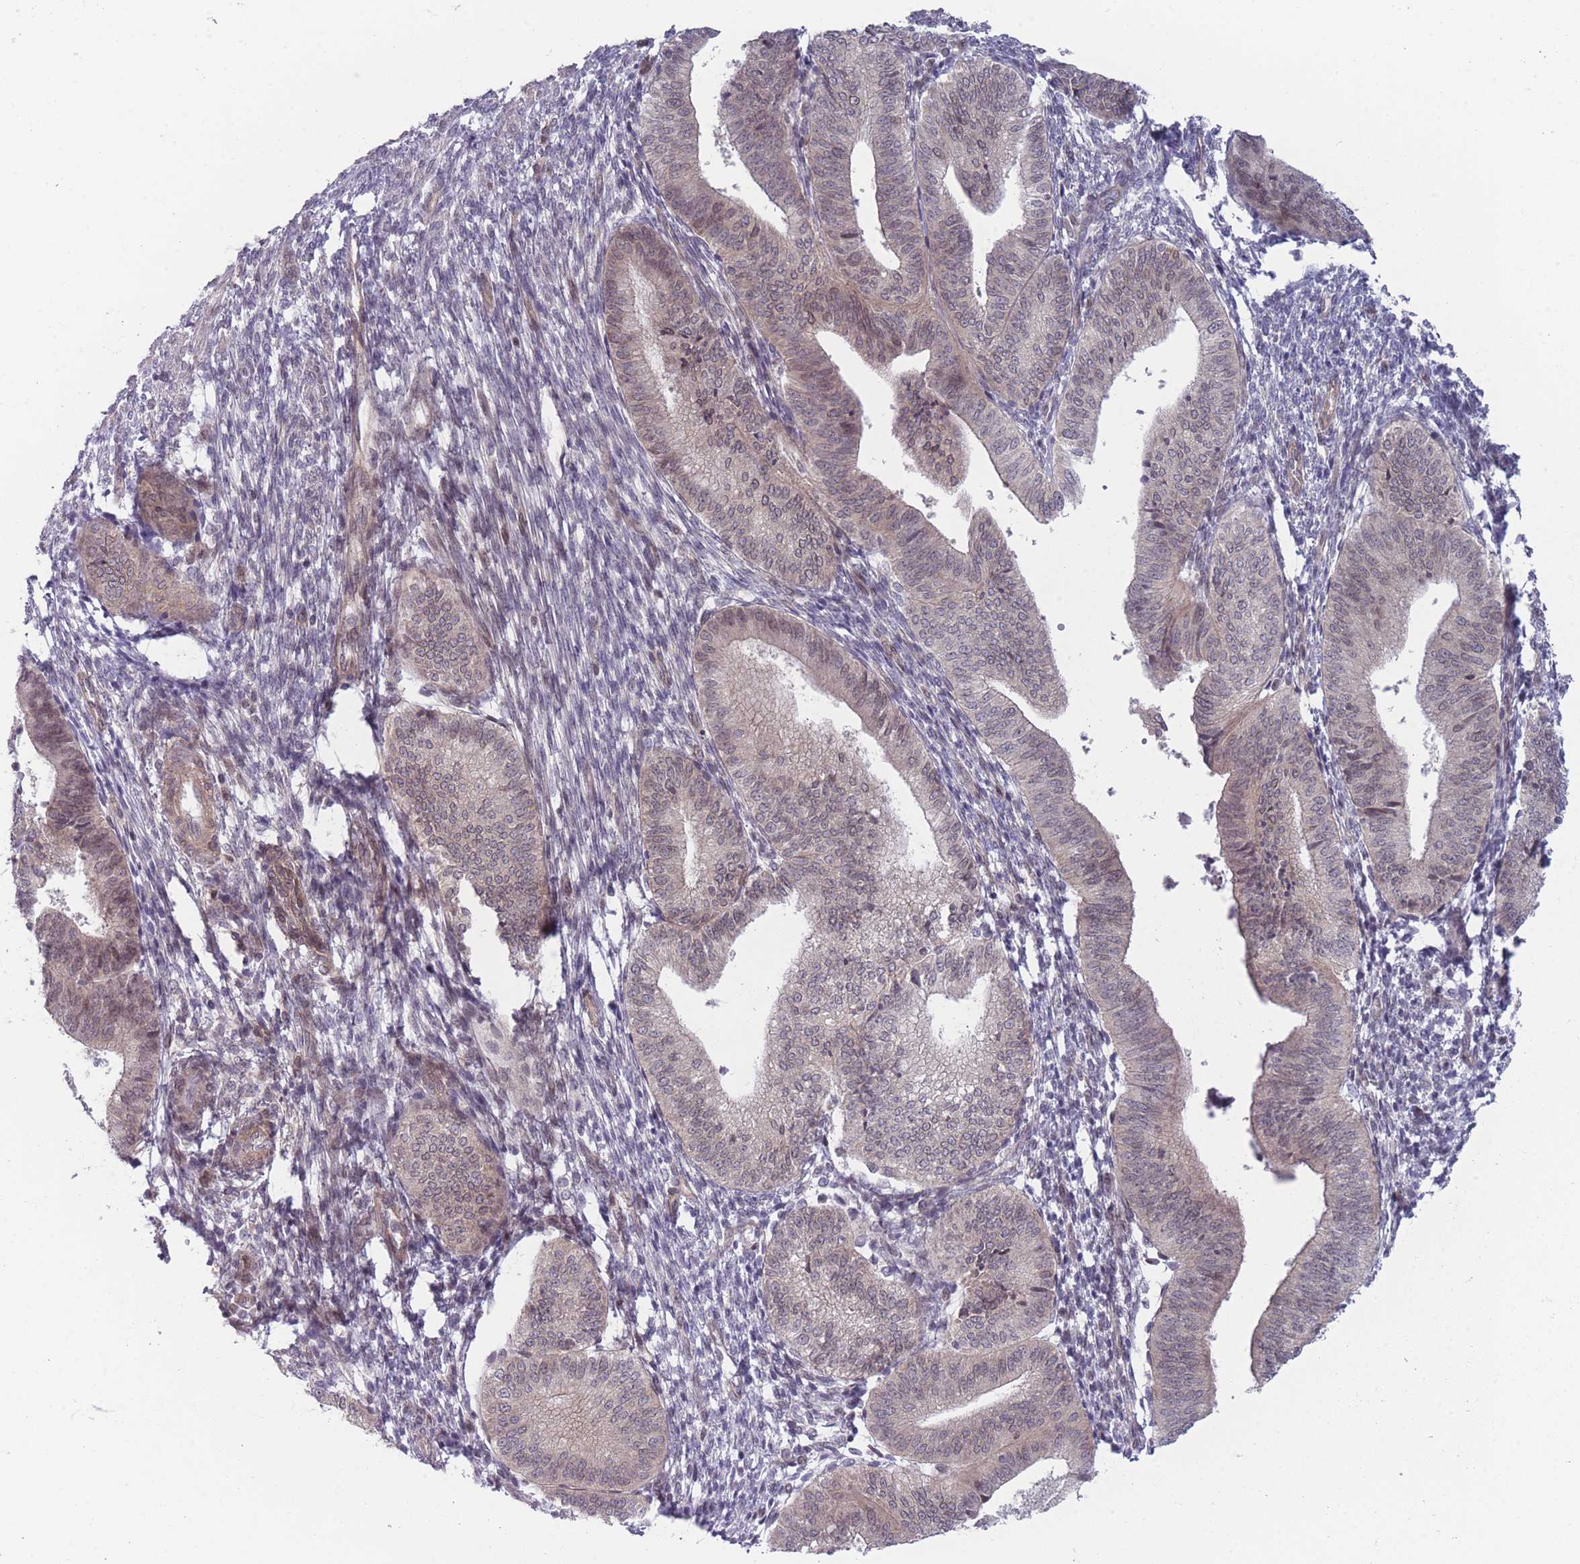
{"staining": {"intensity": "negative", "quantity": "none", "location": "none"}, "tissue": "endometrium", "cell_type": "Cells in endometrial stroma", "image_type": "normal", "snomed": [{"axis": "morphology", "description": "Normal tissue, NOS"}, {"axis": "topography", "description": "Endometrium"}], "caption": "This histopathology image is of normal endometrium stained with immunohistochemistry to label a protein in brown with the nuclei are counter-stained blue. There is no expression in cells in endometrial stroma. The staining is performed using DAB brown chromogen with nuclei counter-stained in using hematoxylin.", "gene": "VRK2", "patient": {"sex": "female", "age": 34}}